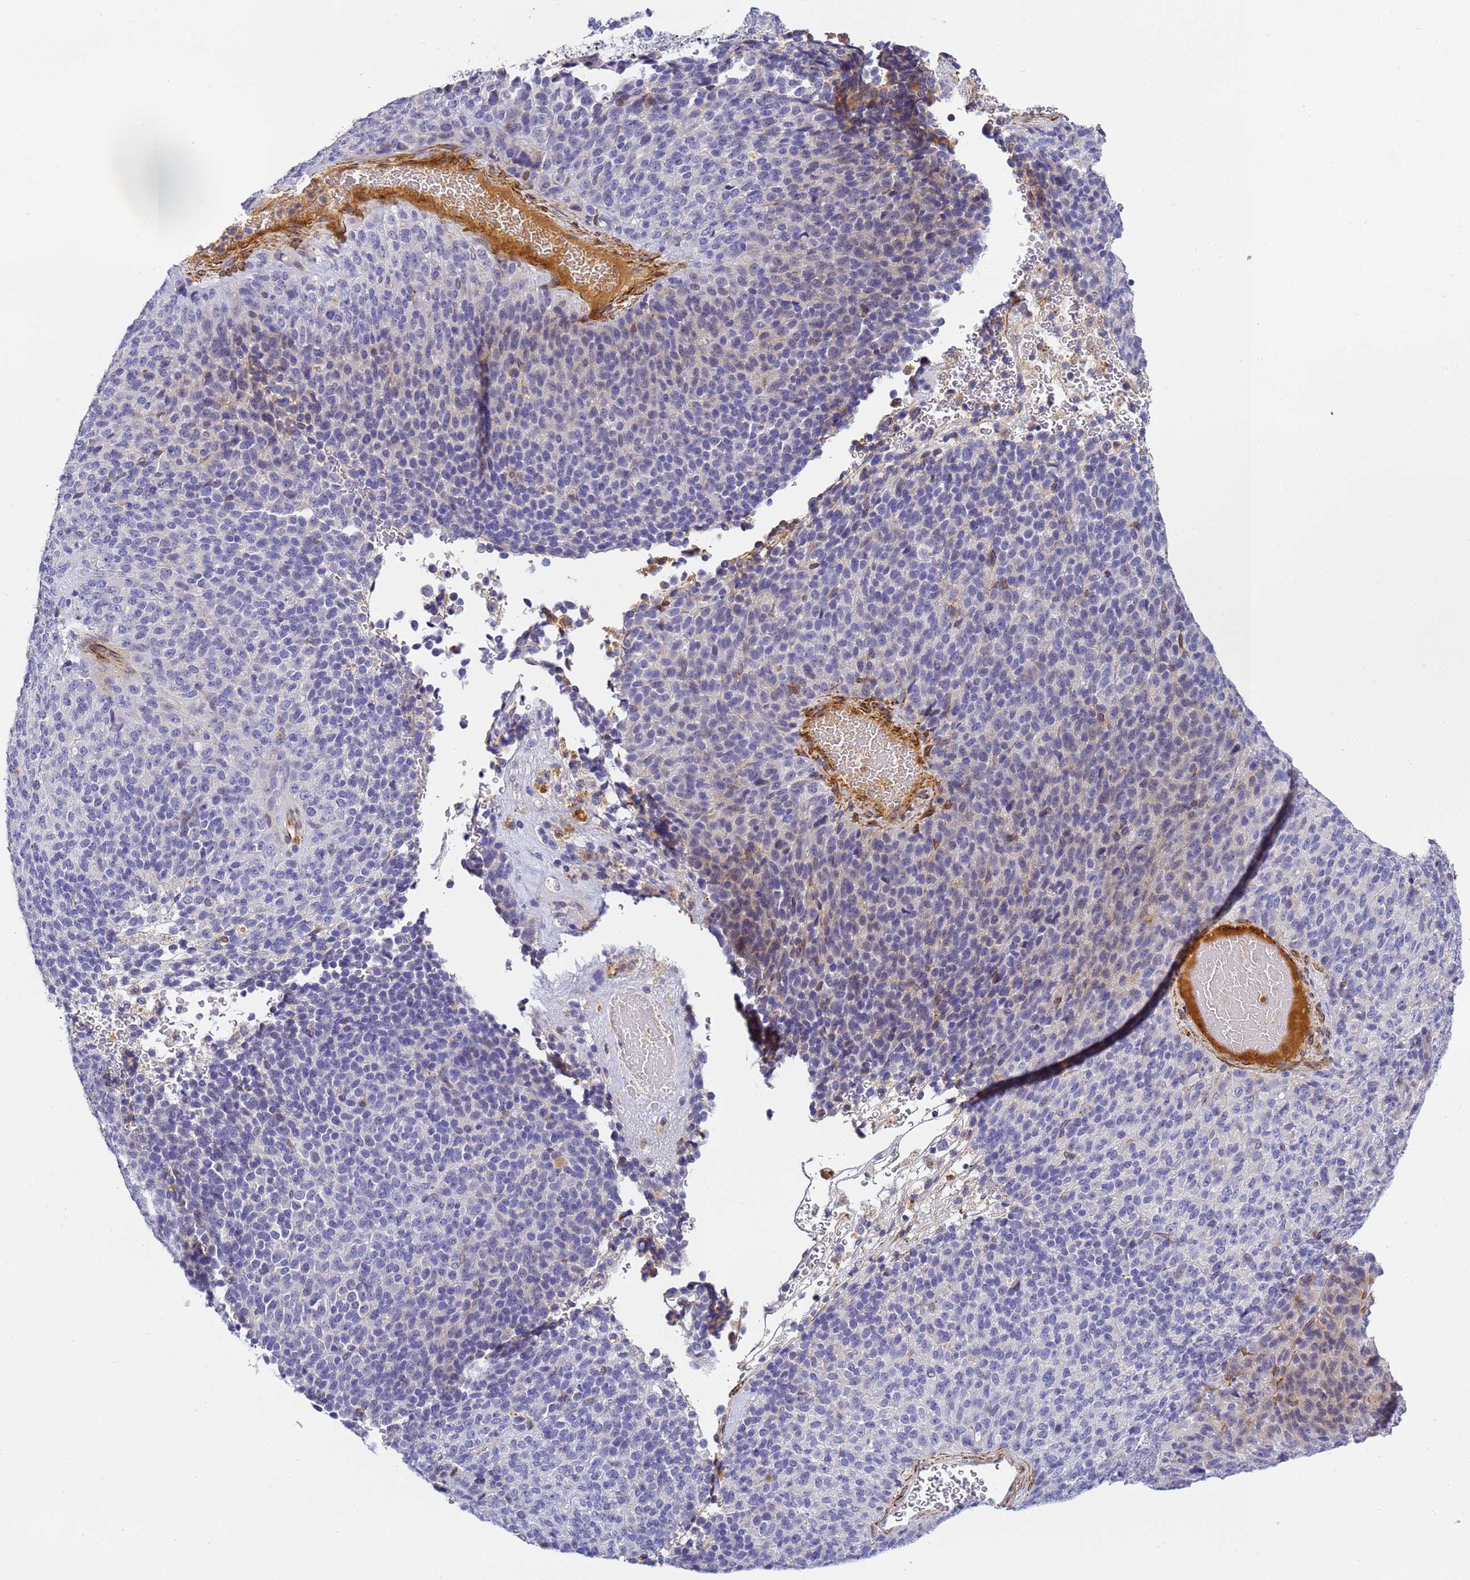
{"staining": {"intensity": "weak", "quantity": "<25%", "location": "cytoplasmic/membranous"}, "tissue": "melanoma", "cell_type": "Tumor cells", "image_type": "cancer", "snomed": [{"axis": "morphology", "description": "Malignant melanoma, Metastatic site"}, {"axis": "topography", "description": "Brain"}], "caption": "Tumor cells show no significant positivity in melanoma.", "gene": "CFH", "patient": {"sex": "female", "age": 56}}